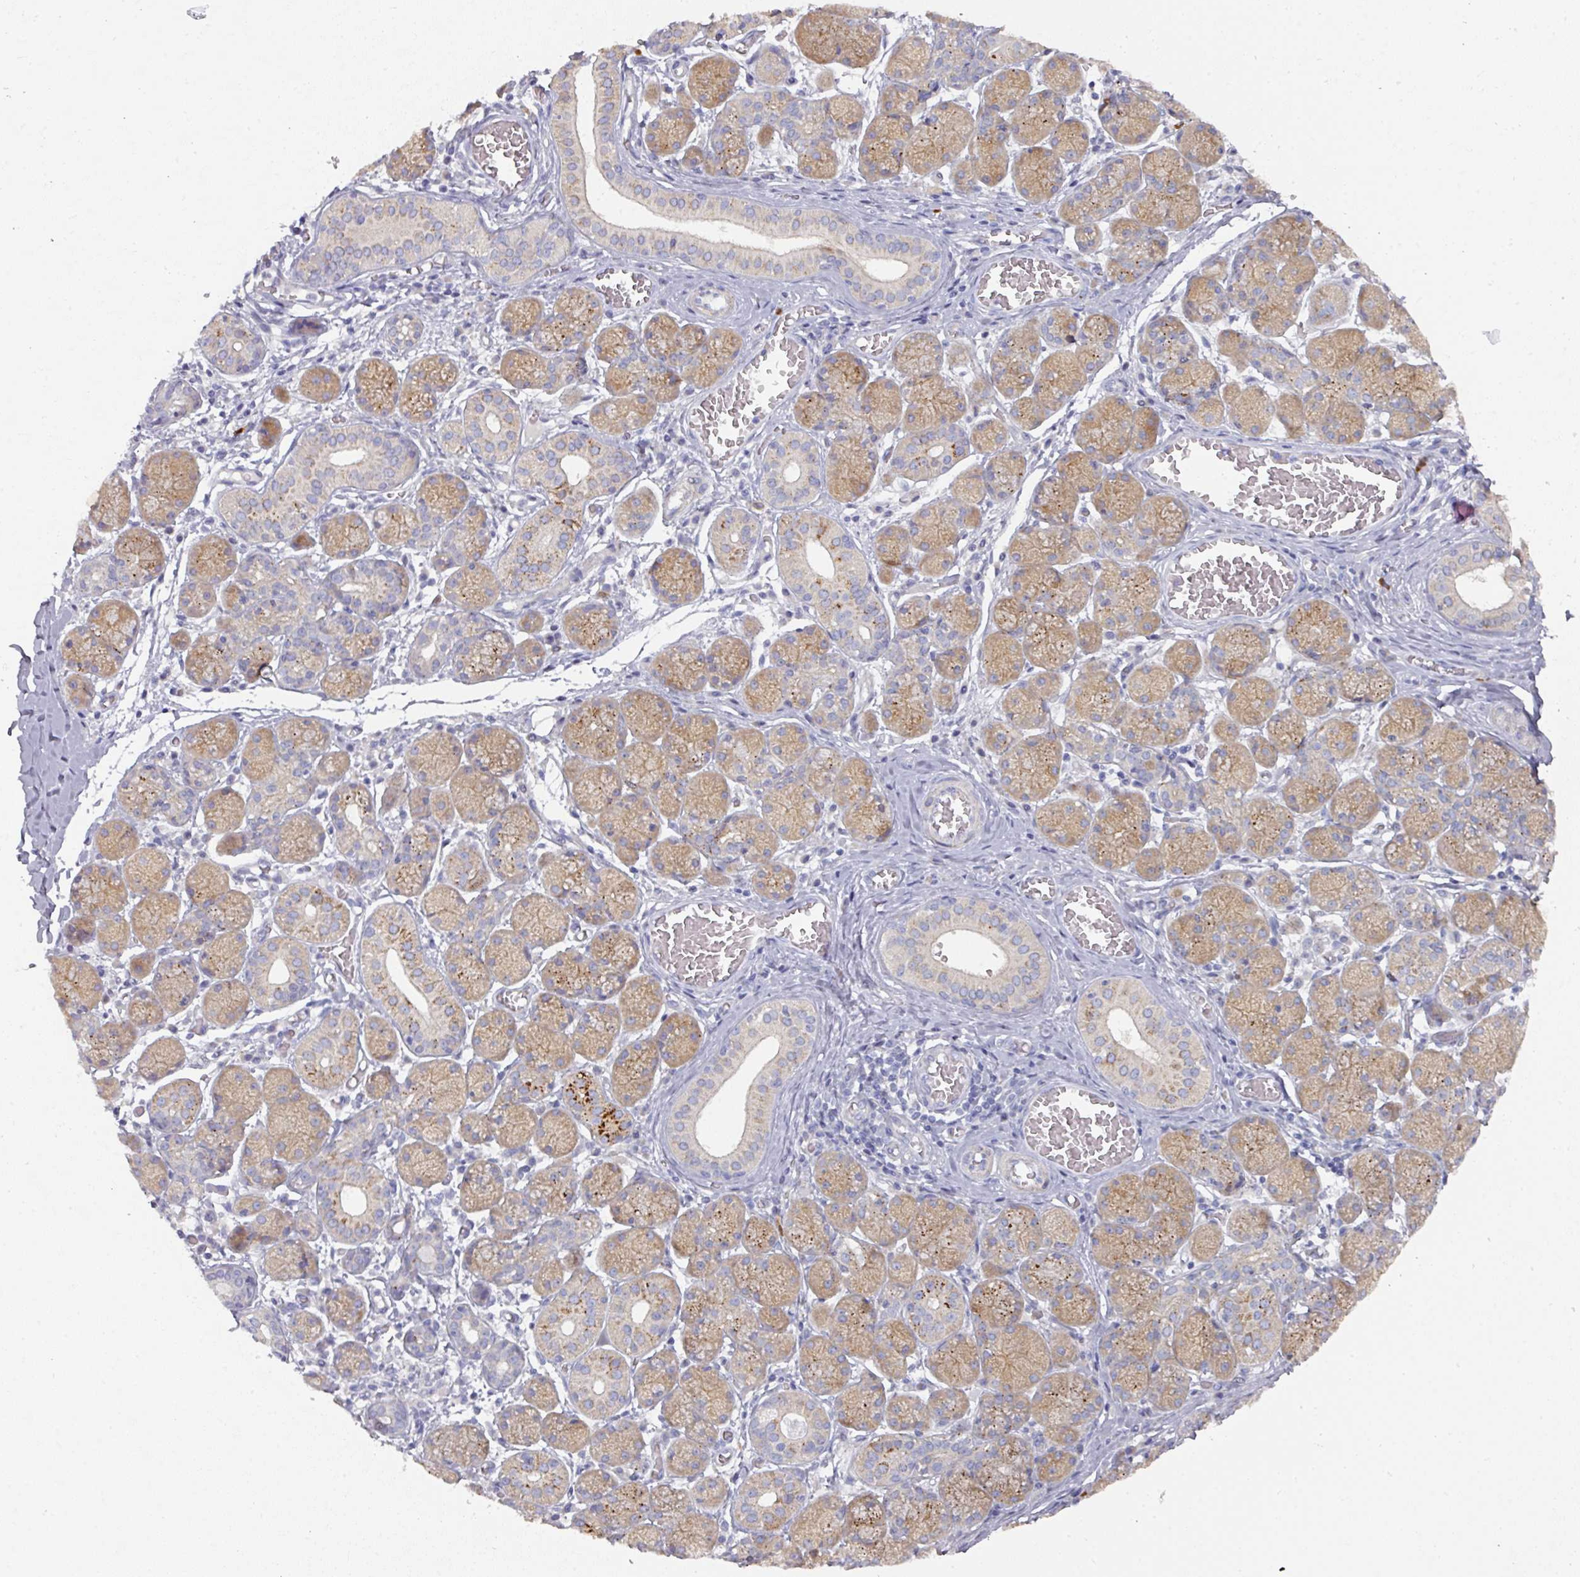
{"staining": {"intensity": "moderate", "quantity": ">75%", "location": "cytoplasmic/membranous"}, "tissue": "salivary gland", "cell_type": "Glandular cells", "image_type": "normal", "snomed": [{"axis": "morphology", "description": "Normal tissue, NOS"}, {"axis": "topography", "description": "Salivary gland"}], "caption": "Moderate cytoplasmic/membranous positivity for a protein is appreciated in approximately >75% of glandular cells of normal salivary gland using immunohistochemistry.", "gene": "NT5C1A", "patient": {"sex": "female", "age": 24}}